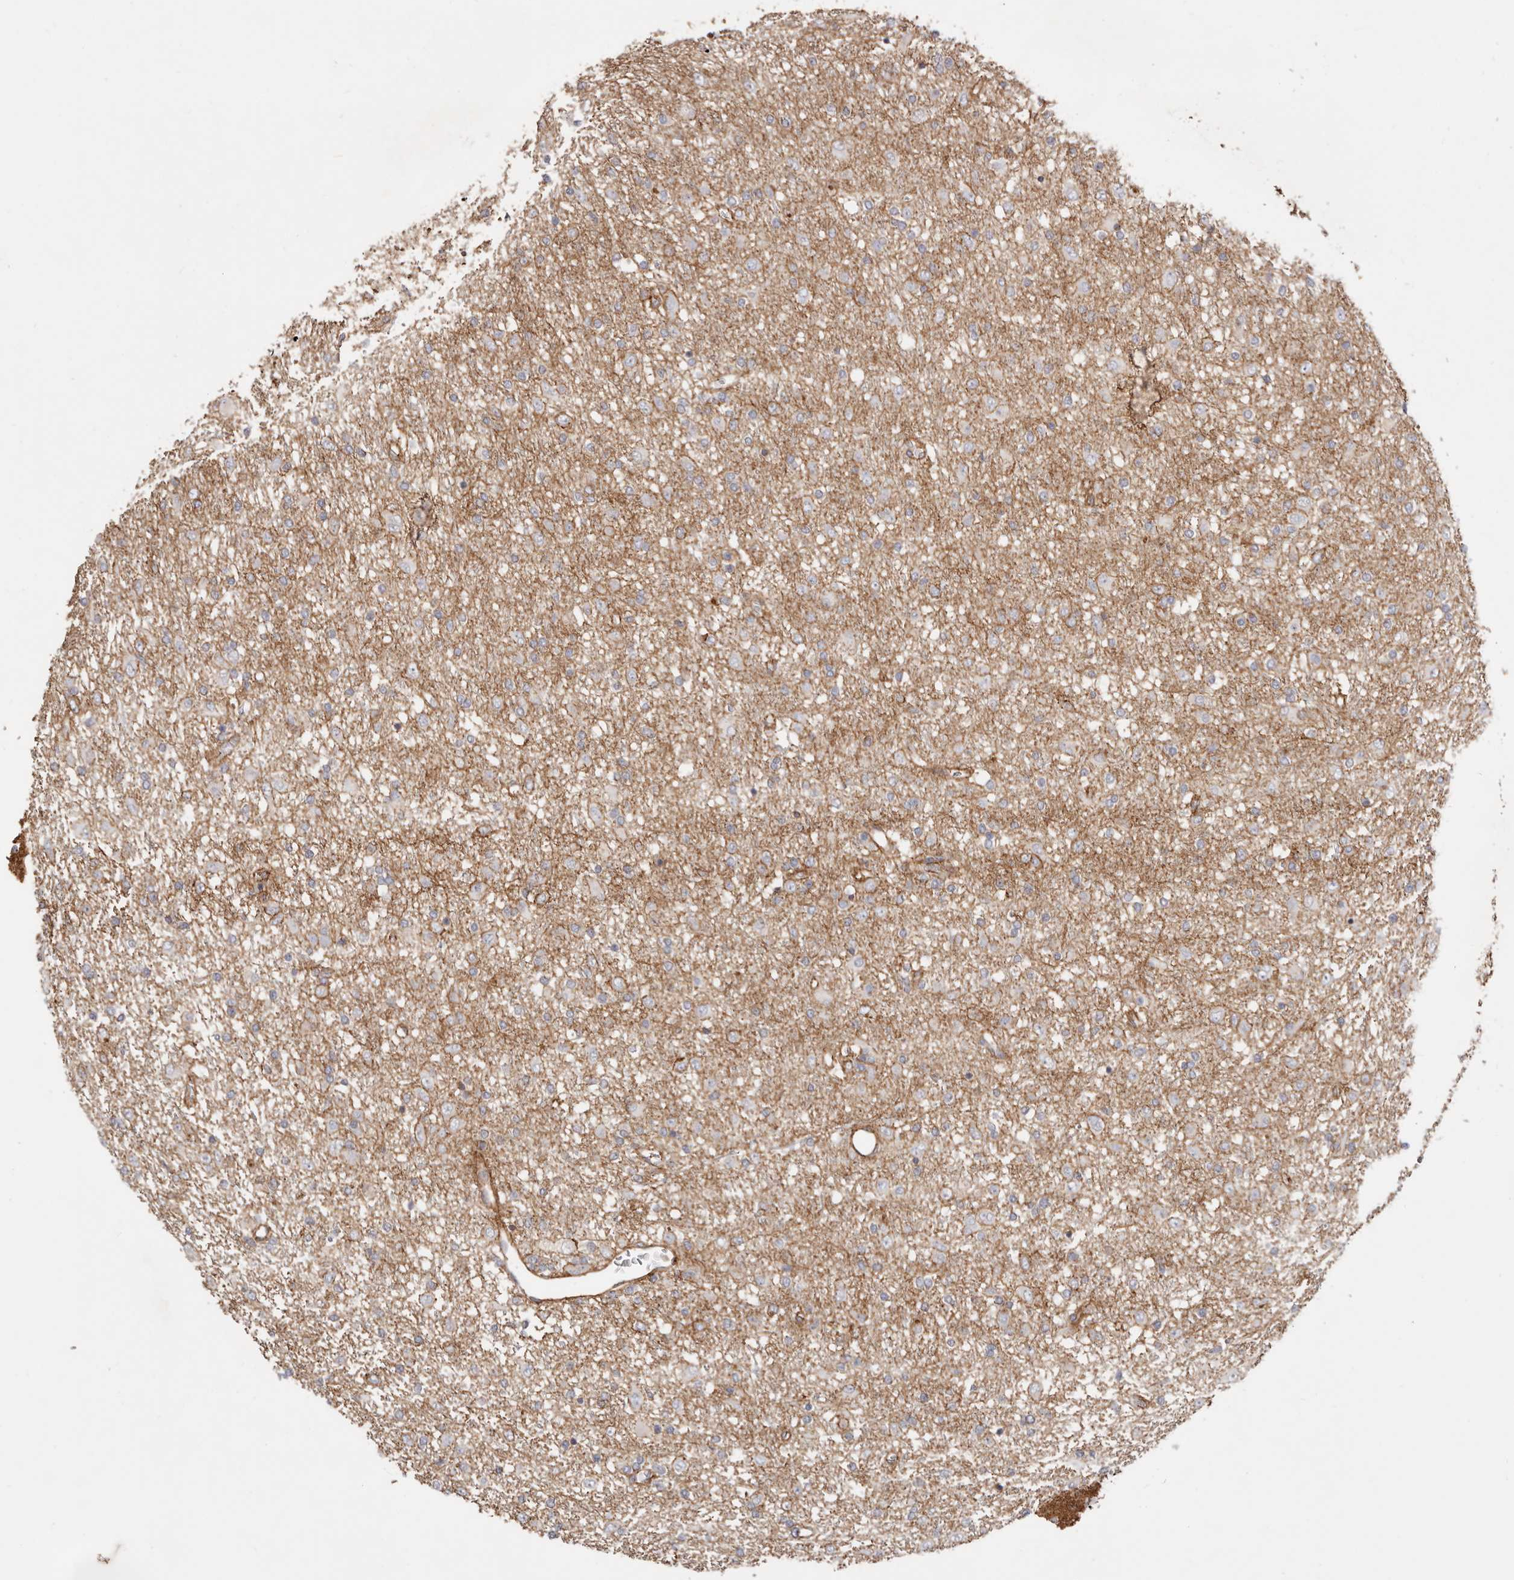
{"staining": {"intensity": "moderate", "quantity": "25%-75%", "location": "cytoplasmic/membranous"}, "tissue": "glioma", "cell_type": "Tumor cells", "image_type": "cancer", "snomed": [{"axis": "morphology", "description": "Glioma, malignant, Low grade"}, {"axis": "topography", "description": "Brain"}], "caption": "The immunohistochemical stain shows moderate cytoplasmic/membranous expression in tumor cells of glioma tissue.", "gene": "CTNNB1", "patient": {"sex": "male", "age": 65}}